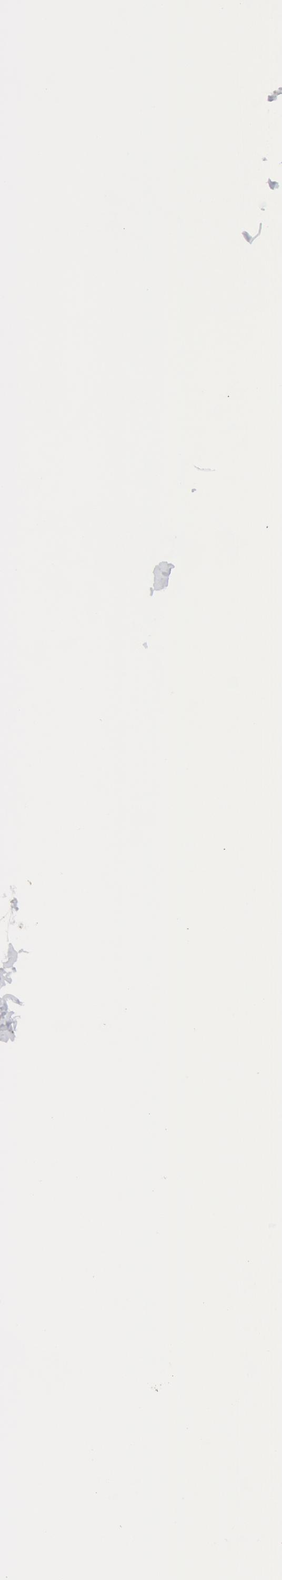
{"staining": {"intensity": "strong", "quantity": ">75%", "location": "cytoplasmic/membranous"}, "tissue": "skin", "cell_type": "Fibroblasts", "image_type": "normal", "snomed": [{"axis": "morphology", "description": "Normal tissue, NOS"}, {"axis": "topography", "description": "Skin"}], "caption": "Human skin stained with a protein marker shows strong staining in fibroblasts.", "gene": "ATP5F1B", "patient": {"sex": "female", "age": 56}}